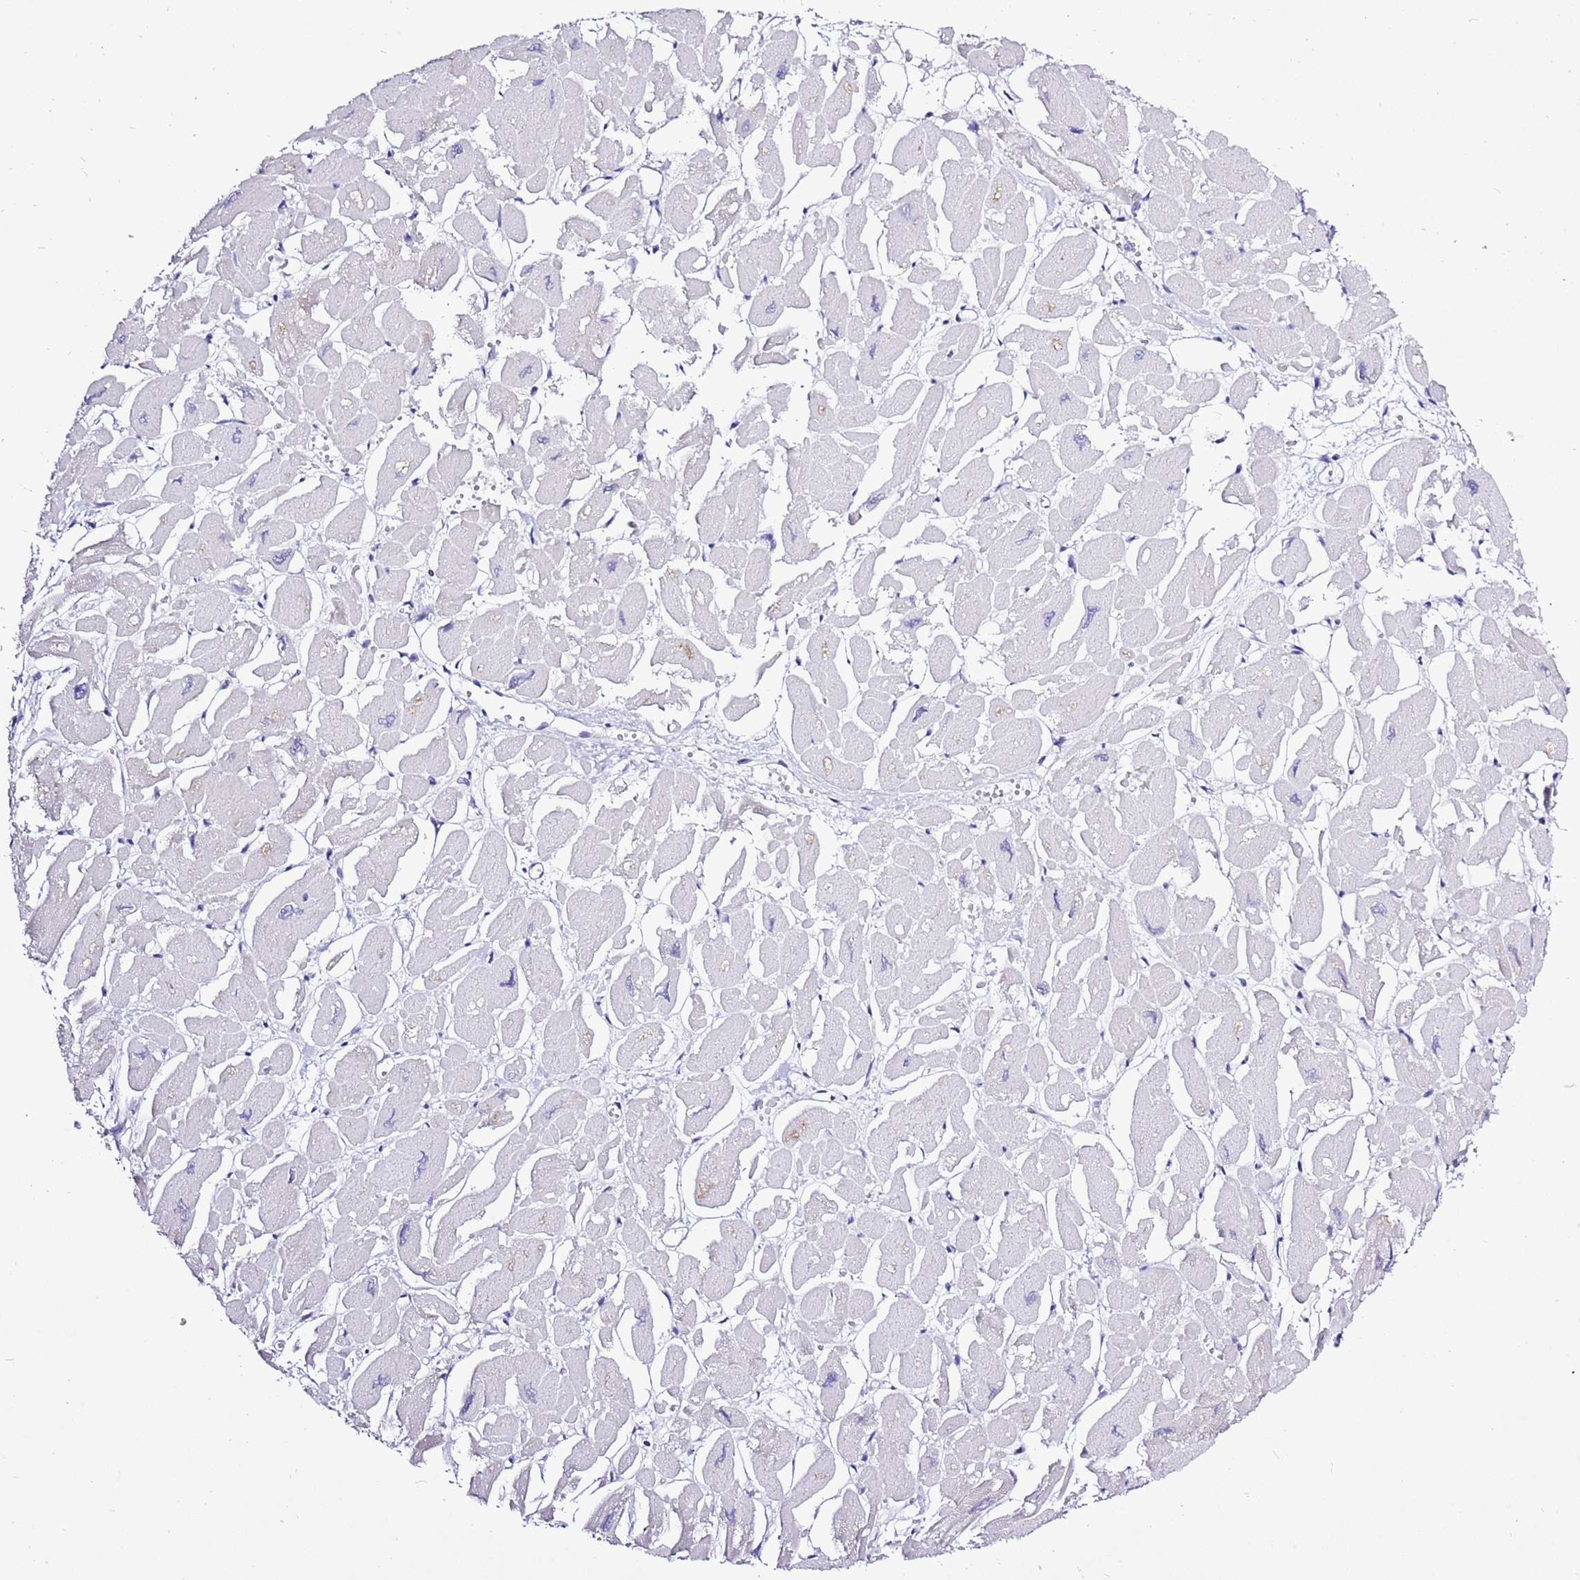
{"staining": {"intensity": "weak", "quantity": "<25%", "location": "cytoplasmic/membranous"}, "tissue": "heart muscle", "cell_type": "Cardiomyocytes", "image_type": "normal", "snomed": [{"axis": "morphology", "description": "Normal tissue, NOS"}, {"axis": "topography", "description": "Heart"}], "caption": "Normal heart muscle was stained to show a protein in brown. There is no significant expression in cardiomyocytes. Brightfield microscopy of immunohistochemistry (IHC) stained with DAB (brown) and hematoxylin (blue), captured at high magnification.", "gene": "GLCE", "patient": {"sex": "male", "age": 54}}